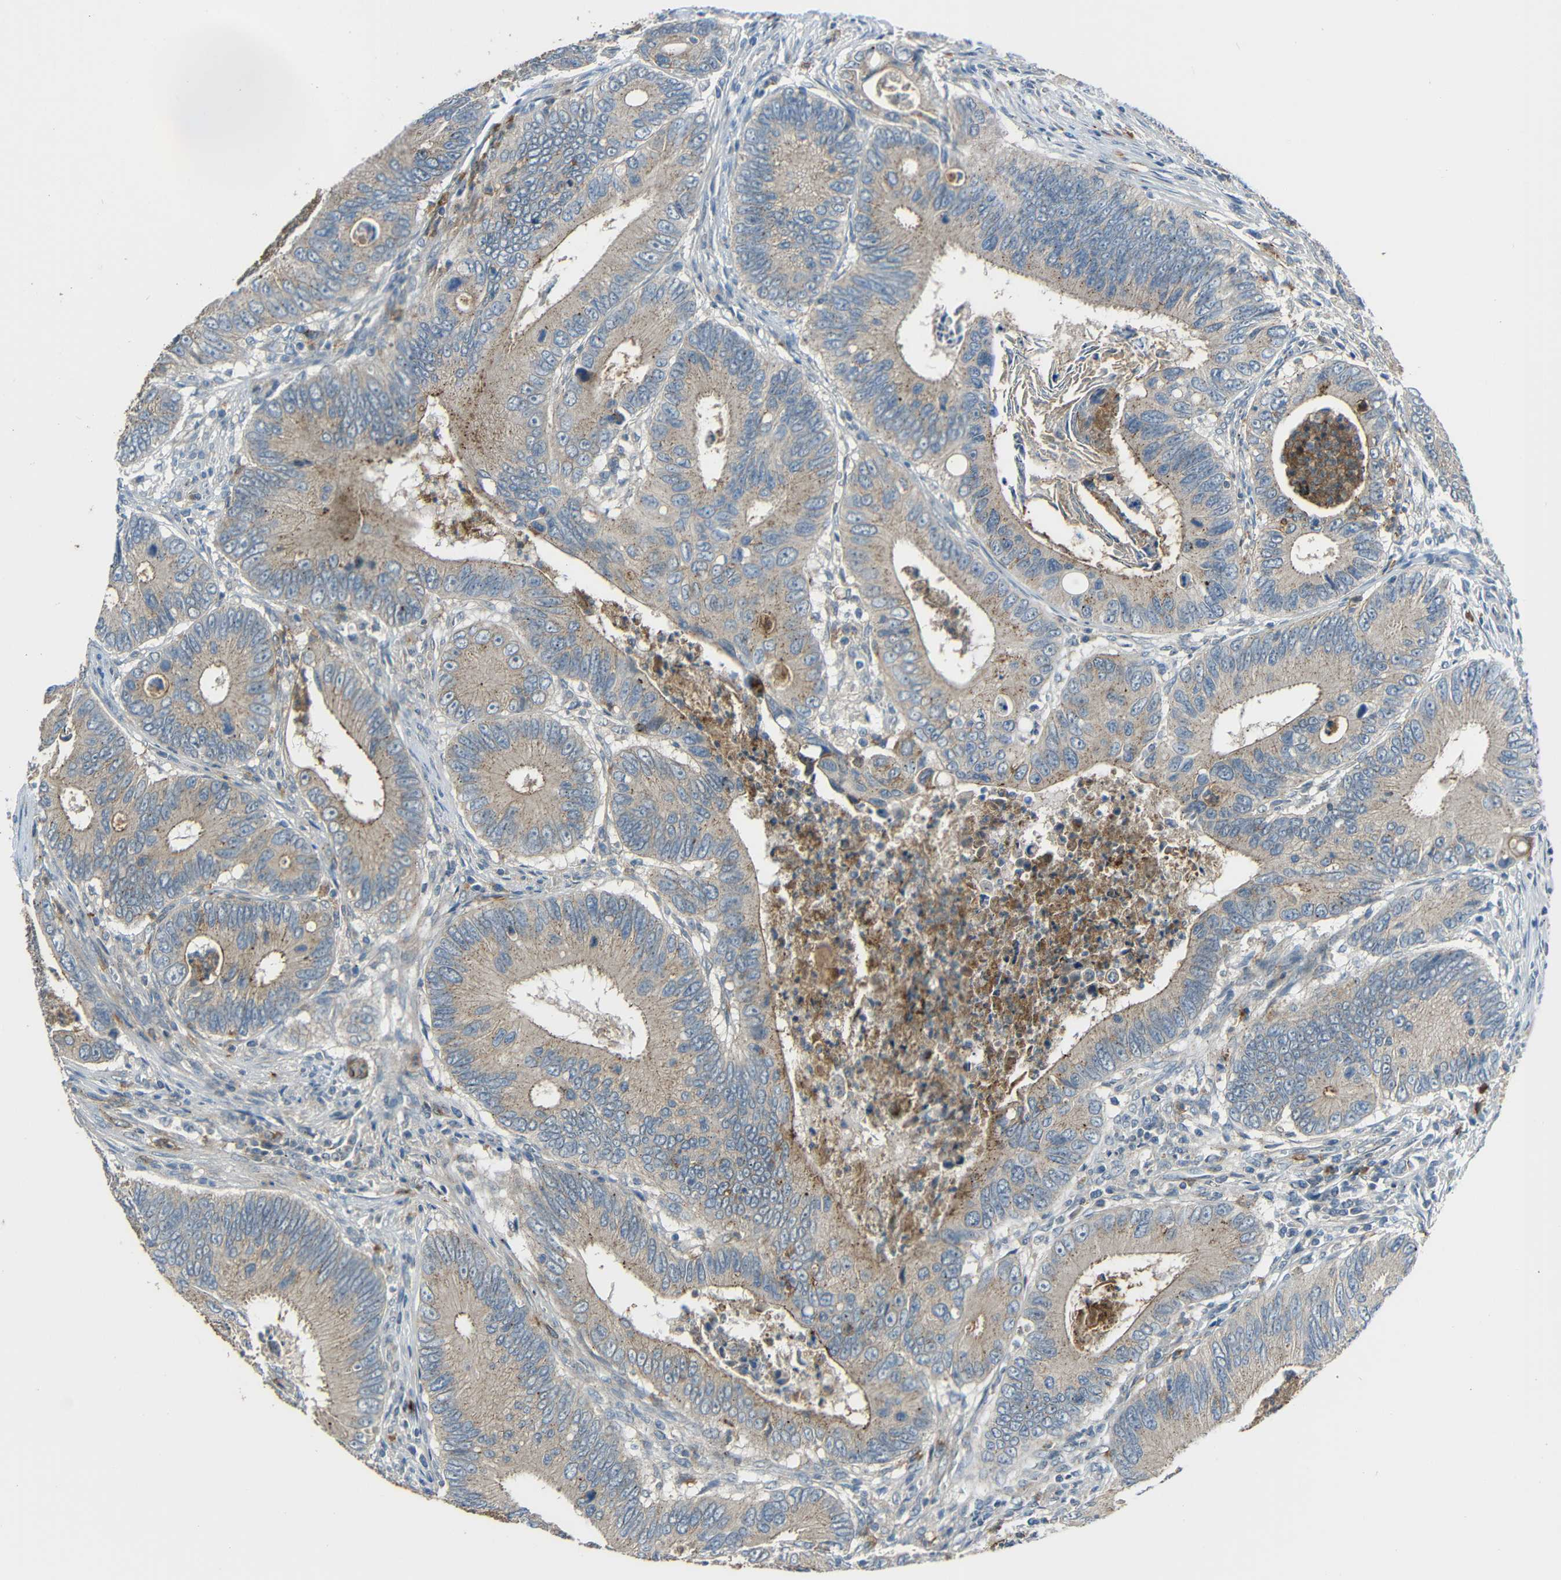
{"staining": {"intensity": "weak", "quantity": ">75%", "location": "cytoplasmic/membranous"}, "tissue": "colorectal cancer", "cell_type": "Tumor cells", "image_type": "cancer", "snomed": [{"axis": "morphology", "description": "Inflammation, NOS"}, {"axis": "morphology", "description": "Adenocarcinoma, NOS"}, {"axis": "topography", "description": "Colon"}], "caption": "IHC micrograph of colorectal cancer stained for a protein (brown), which reveals low levels of weak cytoplasmic/membranous expression in approximately >75% of tumor cells.", "gene": "DCLK1", "patient": {"sex": "male", "age": 72}}